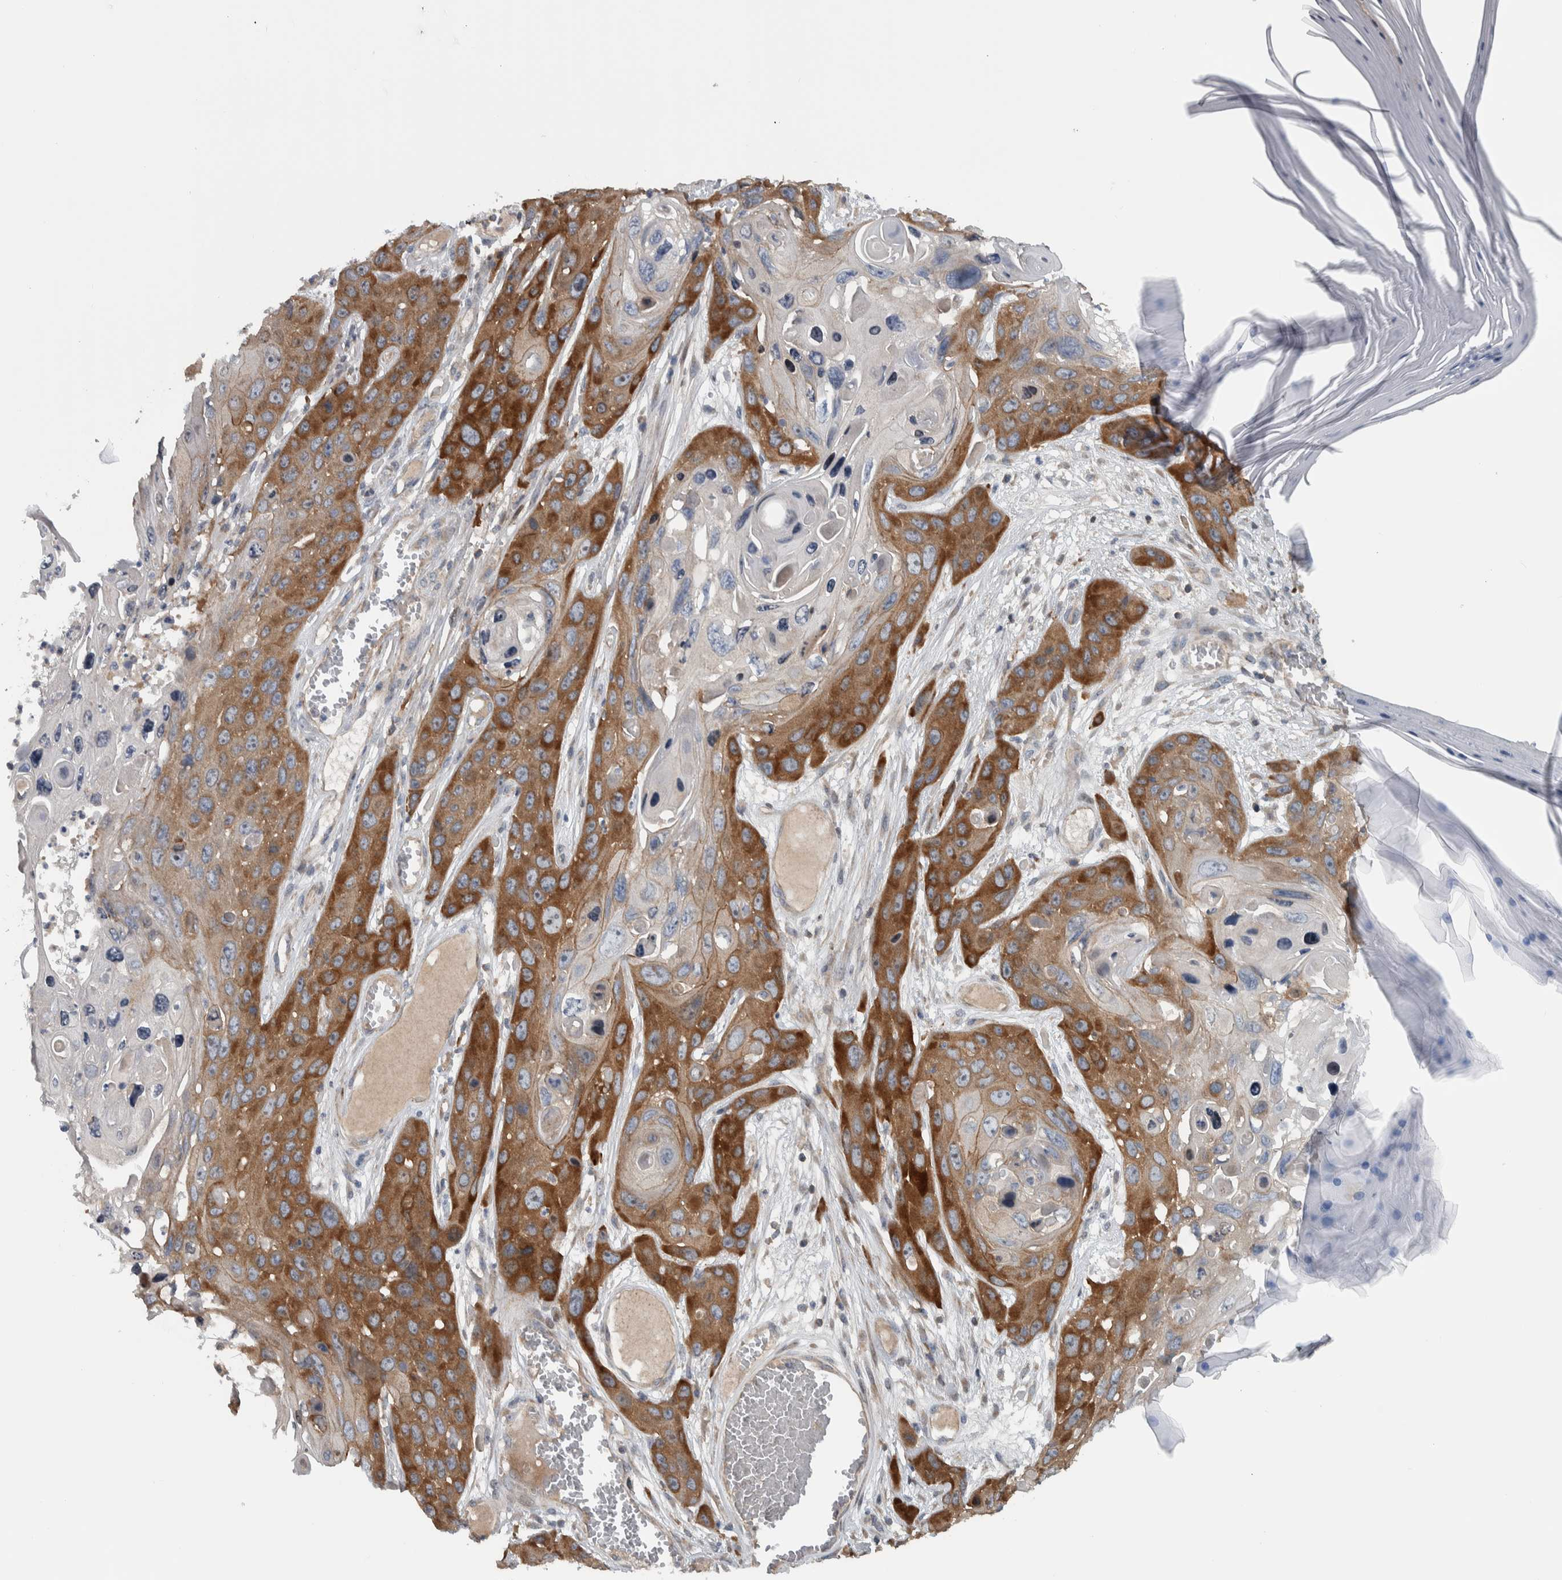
{"staining": {"intensity": "strong", "quantity": ">75%", "location": "cytoplasmic/membranous"}, "tissue": "skin cancer", "cell_type": "Tumor cells", "image_type": "cancer", "snomed": [{"axis": "morphology", "description": "Squamous cell carcinoma, NOS"}, {"axis": "topography", "description": "Skin"}], "caption": "Tumor cells show high levels of strong cytoplasmic/membranous expression in approximately >75% of cells in skin squamous cell carcinoma. (DAB IHC, brown staining for protein, blue staining for nuclei).", "gene": "BAIAP2L1", "patient": {"sex": "male", "age": 55}}